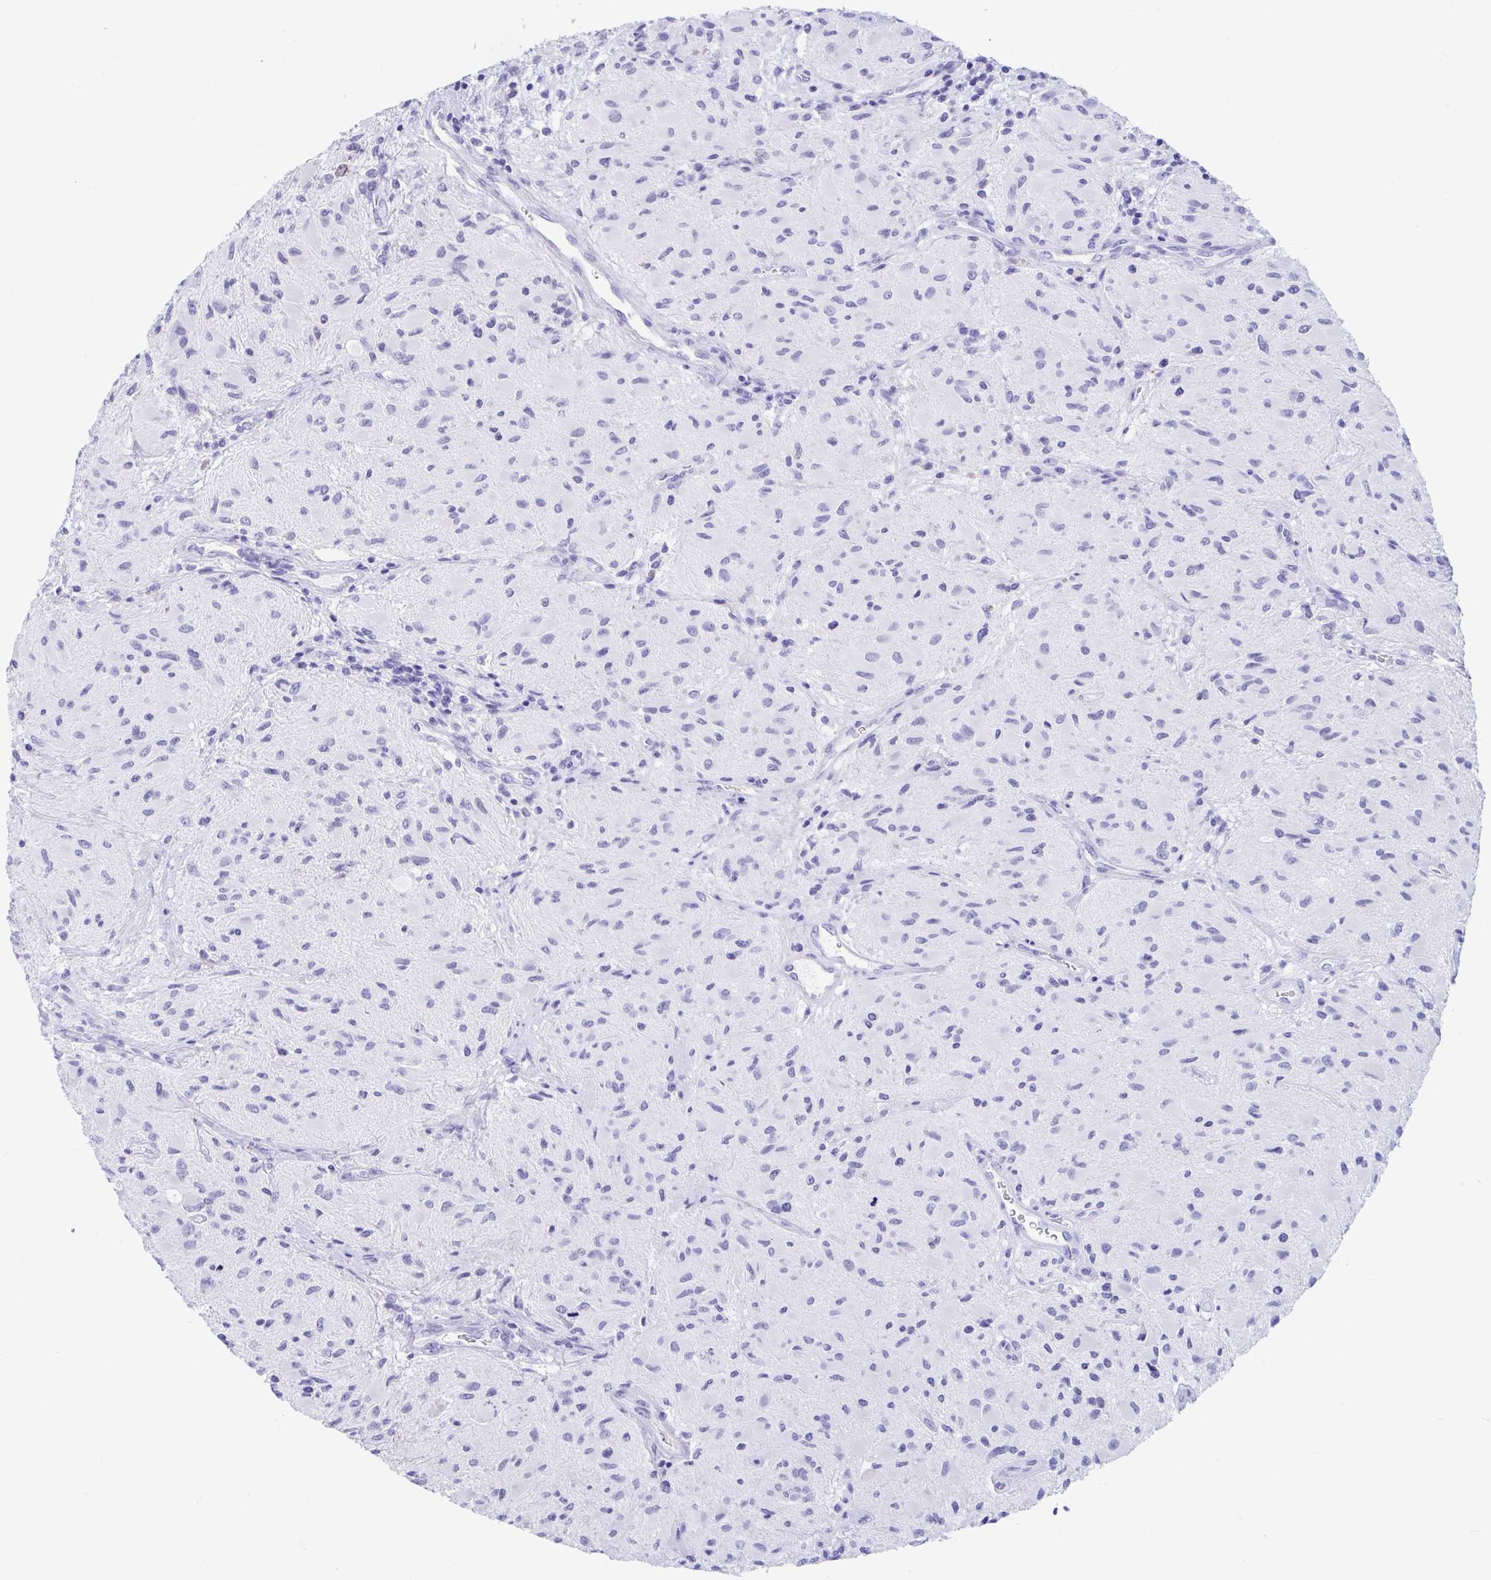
{"staining": {"intensity": "negative", "quantity": "none", "location": "none"}, "tissue": "glioma", "cell_type": "Tumor cells", "image_type": "cancer", "snomed": [{"axis": "morphology", "description": "Glioma, malignant, High grade"}, {"axis": "topography", "description": "Brain"}], "caption": "Tumor cells are negative for brown protein staining in glioma. The staining is performed using DAB brown chromogen with nuclei counter-stained in using hematoxylin.", "gene": "TMEM35A", "patient": {"sex": "female", "age": 65}}